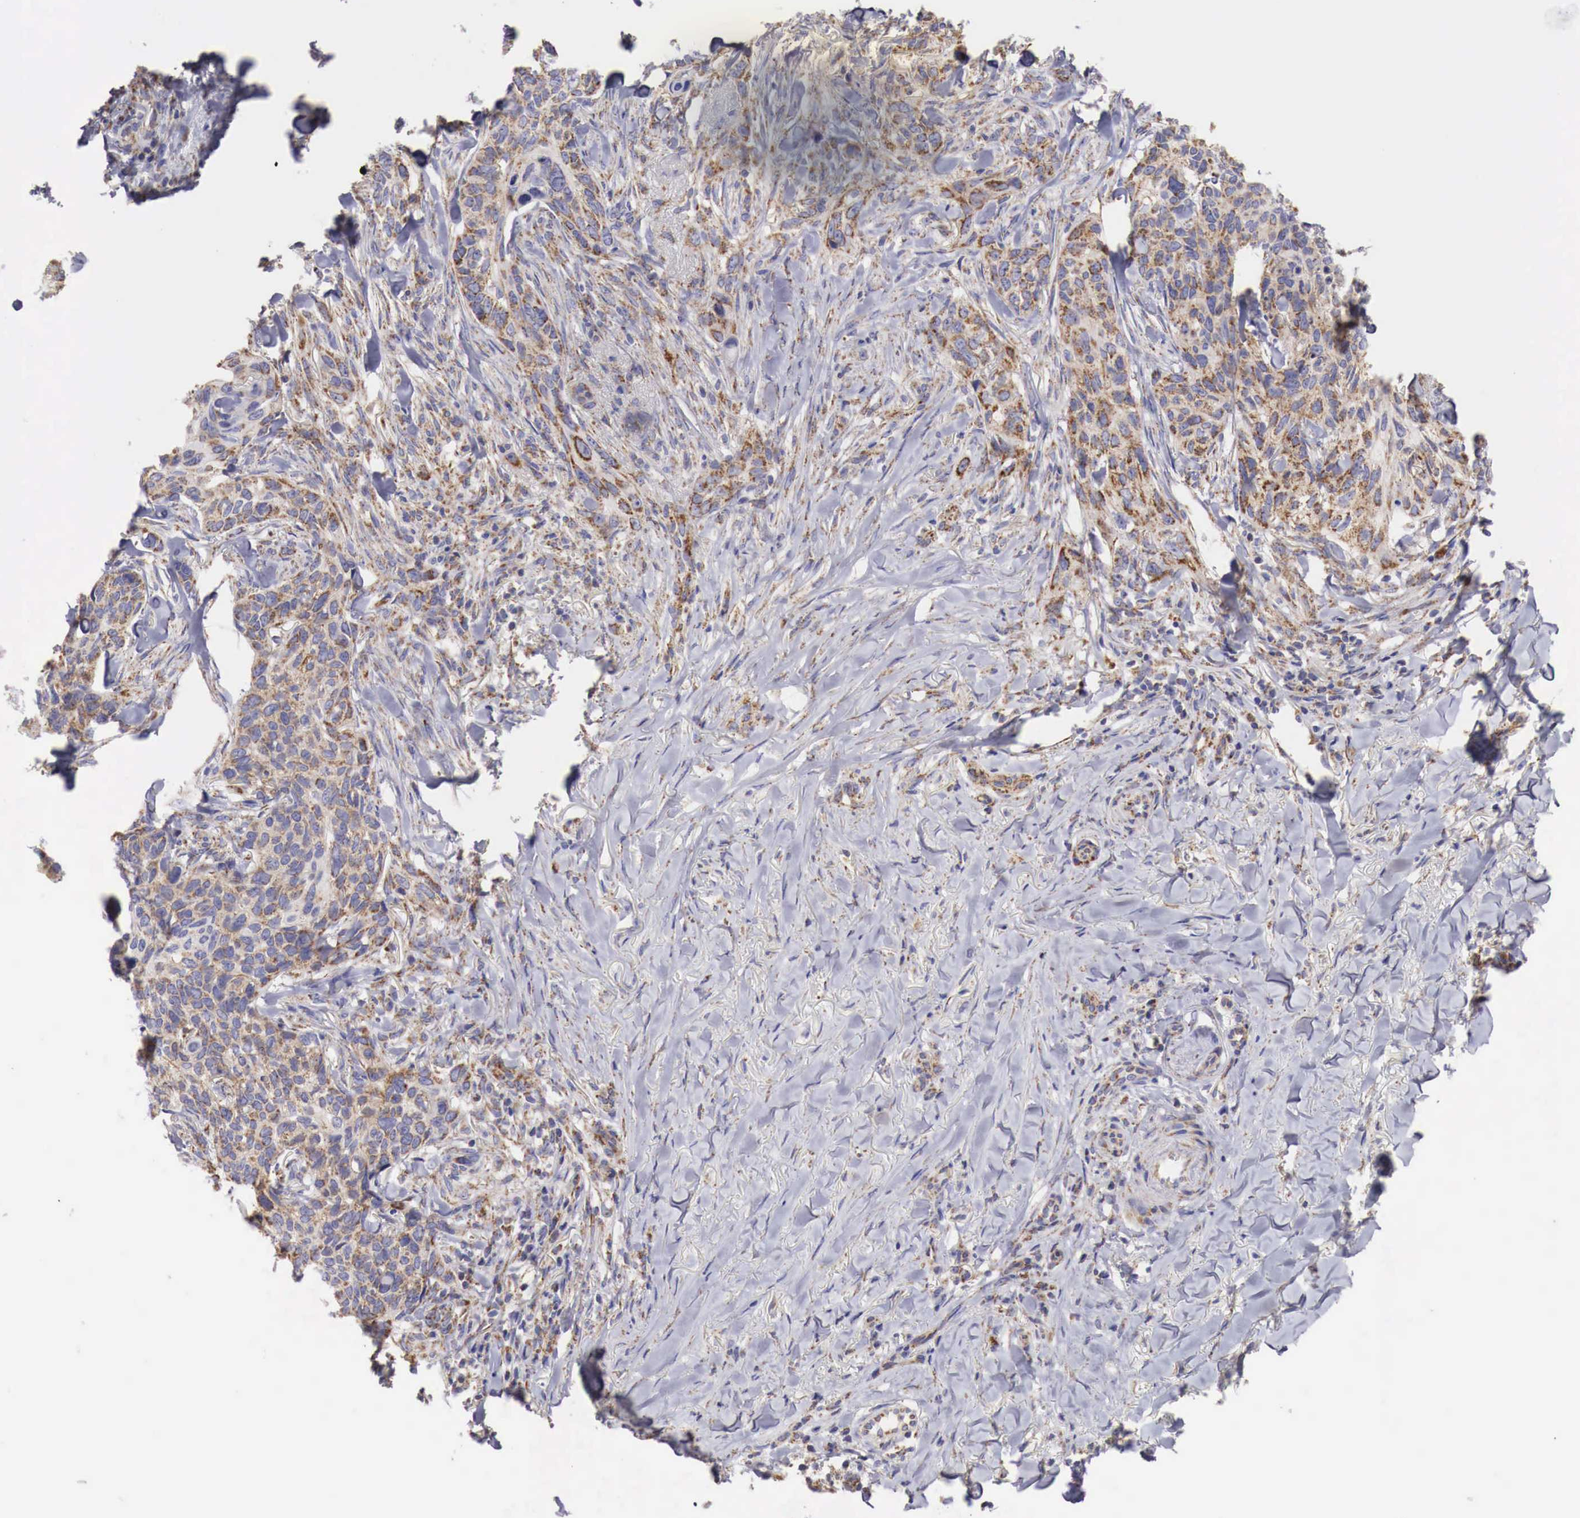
{"staining": {"intensity": "moderate", "quantity": "25%-75%", "location": "cytoplasmic/membranous"}, "tissue": "skin cancer", "cell_type": "Tumor cells", "image_type": "cancer", "snomed": [{"axis": "morphology", "description": "Normal tissue, NOS"}, {"axis": "morphology", "description": "Basal cell carcinoma"}, {"axis": "topography", "description": "Skin"}], "caption": "About 25%-75% of tumor cells in skin basal cell carcinoma show moderate cytoplasmic/membranous protein positivity as visualized by brown immunohistochemical staining.", "gene": "XPNPEP3", "patient": {"sex": "male", "age": 81}}